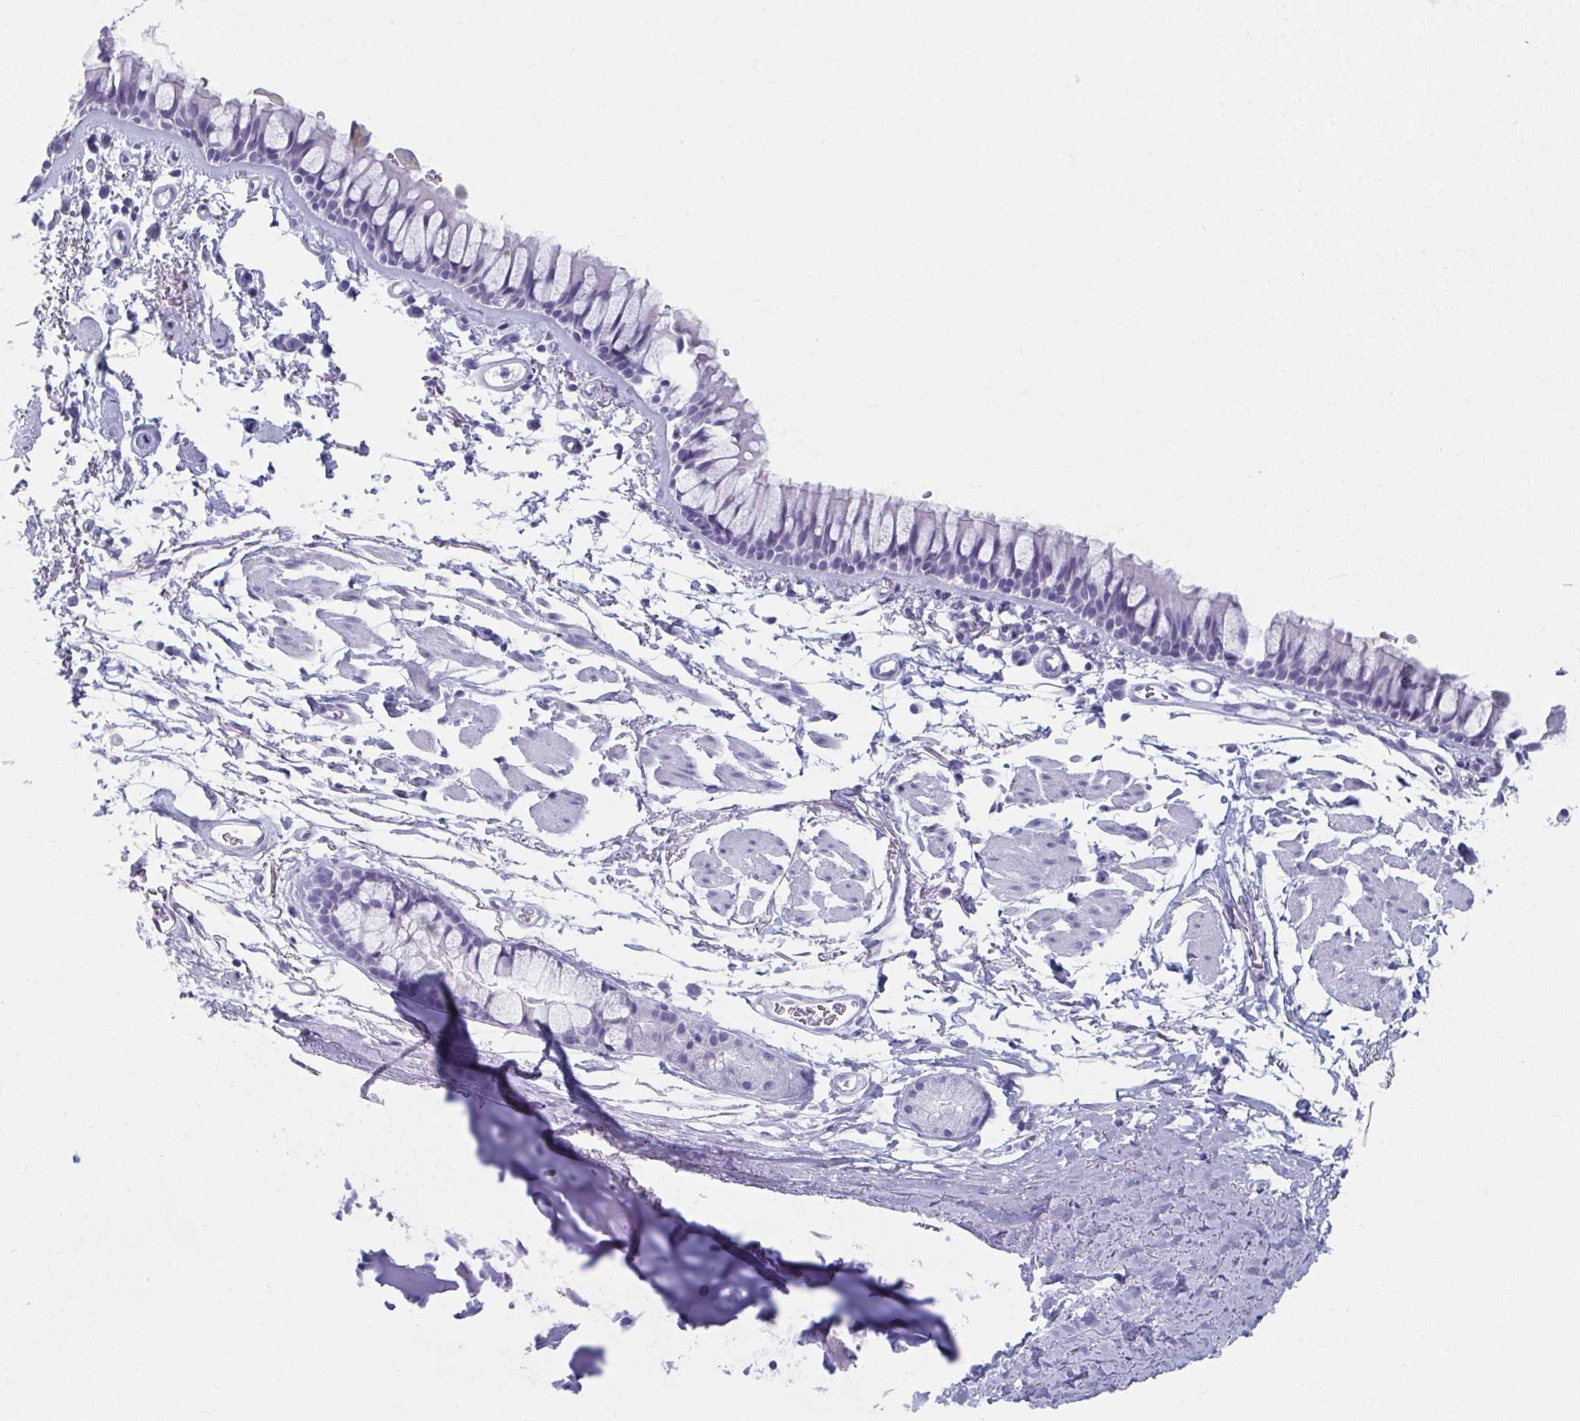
{"staining": {"intensity": "negative", "quantity": "none", "location": "none"}, "tissue": "bronchus", "cell_type": "Respiratory epithelial cells", "image_type": "normal", "snomed": [{"axis": "morphology", "description": "Normal tissue, NOS"}, {"axis": "topography", "description": "Cartilage tissue"}, {"axis": "topography", "description": "Bronchus"}], "caption": "High power microscopy histopathology image of an immunohistochemistry micrograph of normal bronchus, revealing no significant staining in respiratory epithelial cells.", "gene": "GHRL", "patient": {"sex": "female", "age": 79}}